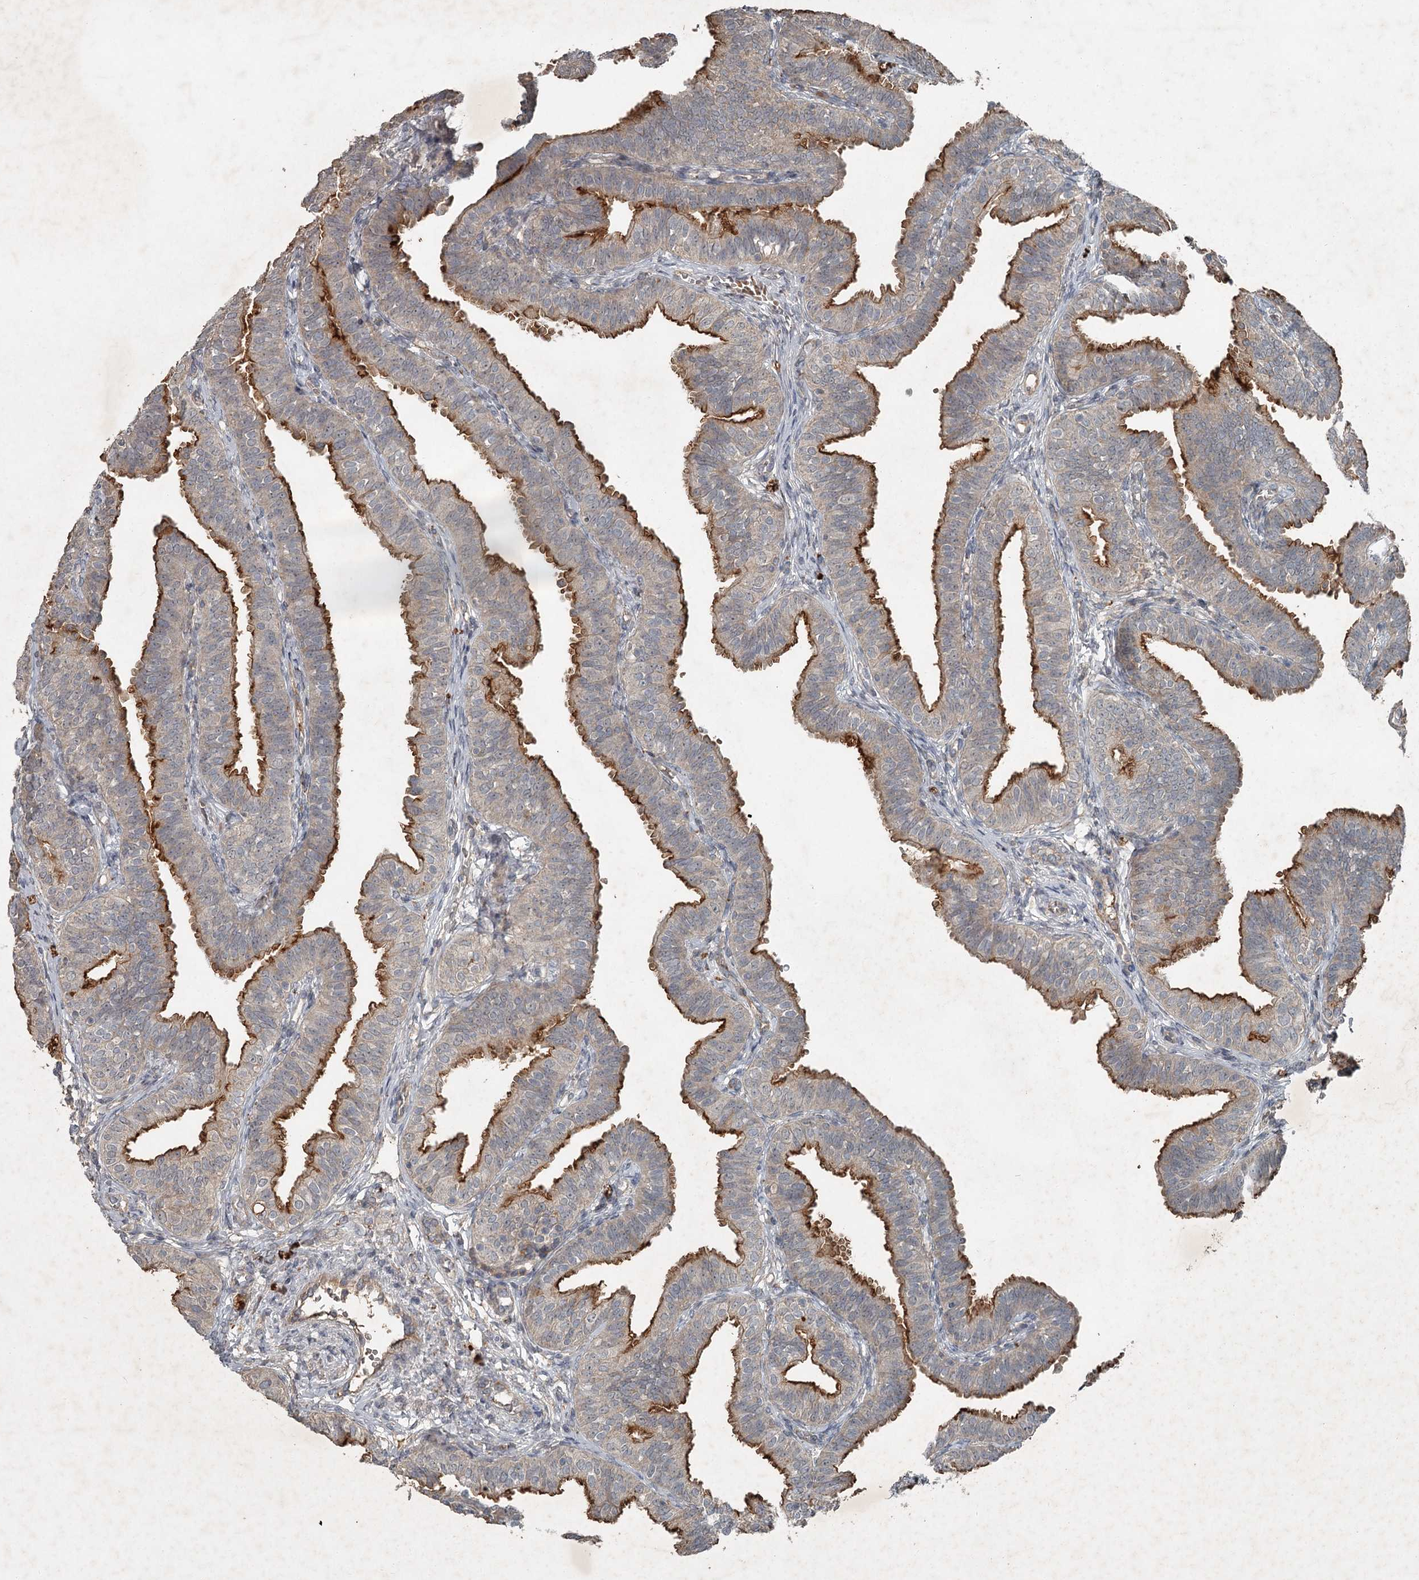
{"staining": {"intensity": "moderate", "quantity": "25%-75%", "location": "cytoplasmic/membranous"}, "tissue": "fallopian tube", "cell_type": "Glandular cells", "image_type": "normal", "snomed": [{"axis": "morphology", "description": "Normal tissue, NOS"}, {"axis": "topography", "description": "Fallopian tube"}], "caption": "Unremarkable fallopian tube was stained to show a protein in brown. There is medium levels of moderate cytoplasmic/membranous expression in about 25%-75% of glandular cells. (IHC, brightfield microscopy, high magnification).", "gene": "SLC39A8", "patient": {"sex": "female", "age": 35}}